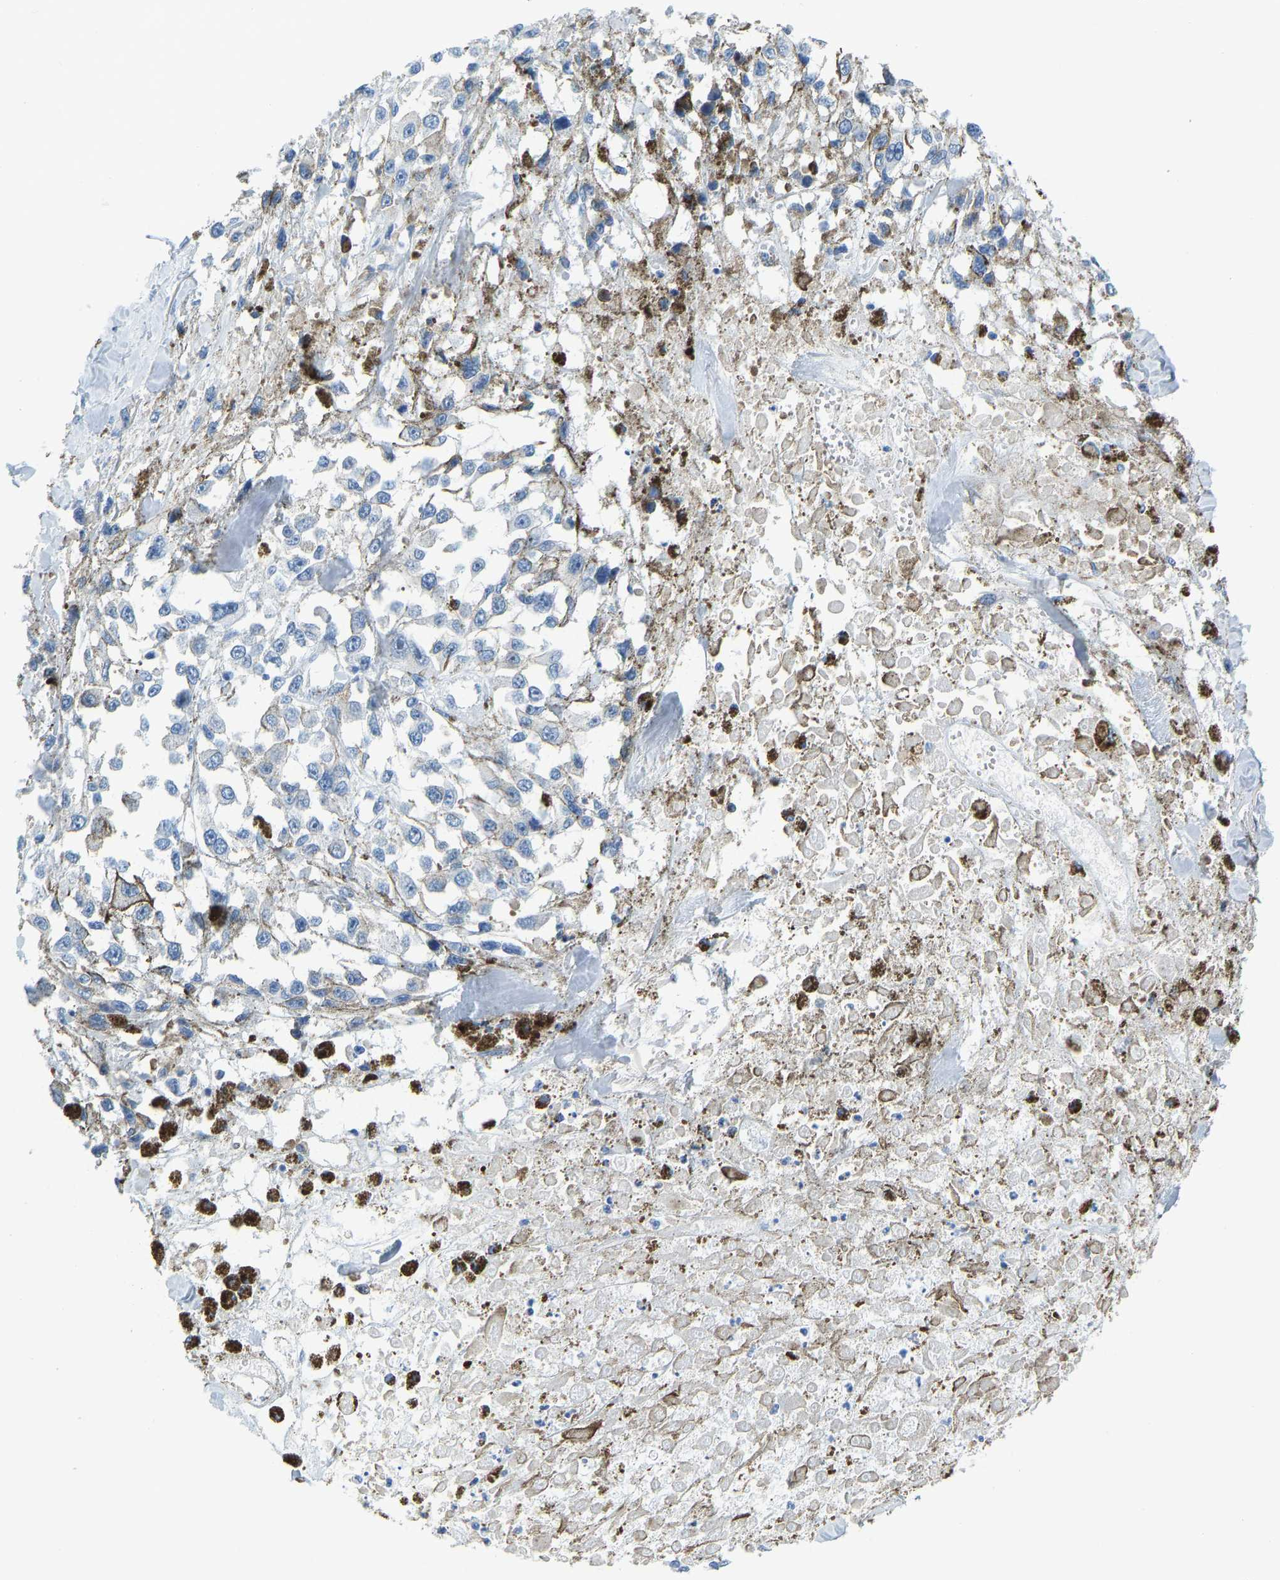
{"staining": {"intensity": "negative", "quantity": "none", "location": "none"}, "tissue": "melanoma", "cell_type": "Tumor cells", "image_type": "cancer", "snomed": [{"axis": "morphology", "description": "Malignant melanoma, Metastatic site"}, {"axis": "topography", "description": "Lymph node"}], "caption": "IHC histopathology image of human malignant melanoma (metastatic site) stained for a protein (brown), which reveals no staining in tumor cells.", "gene": "SERPINB3", "patient": {"sex": "male", "age": 59}}